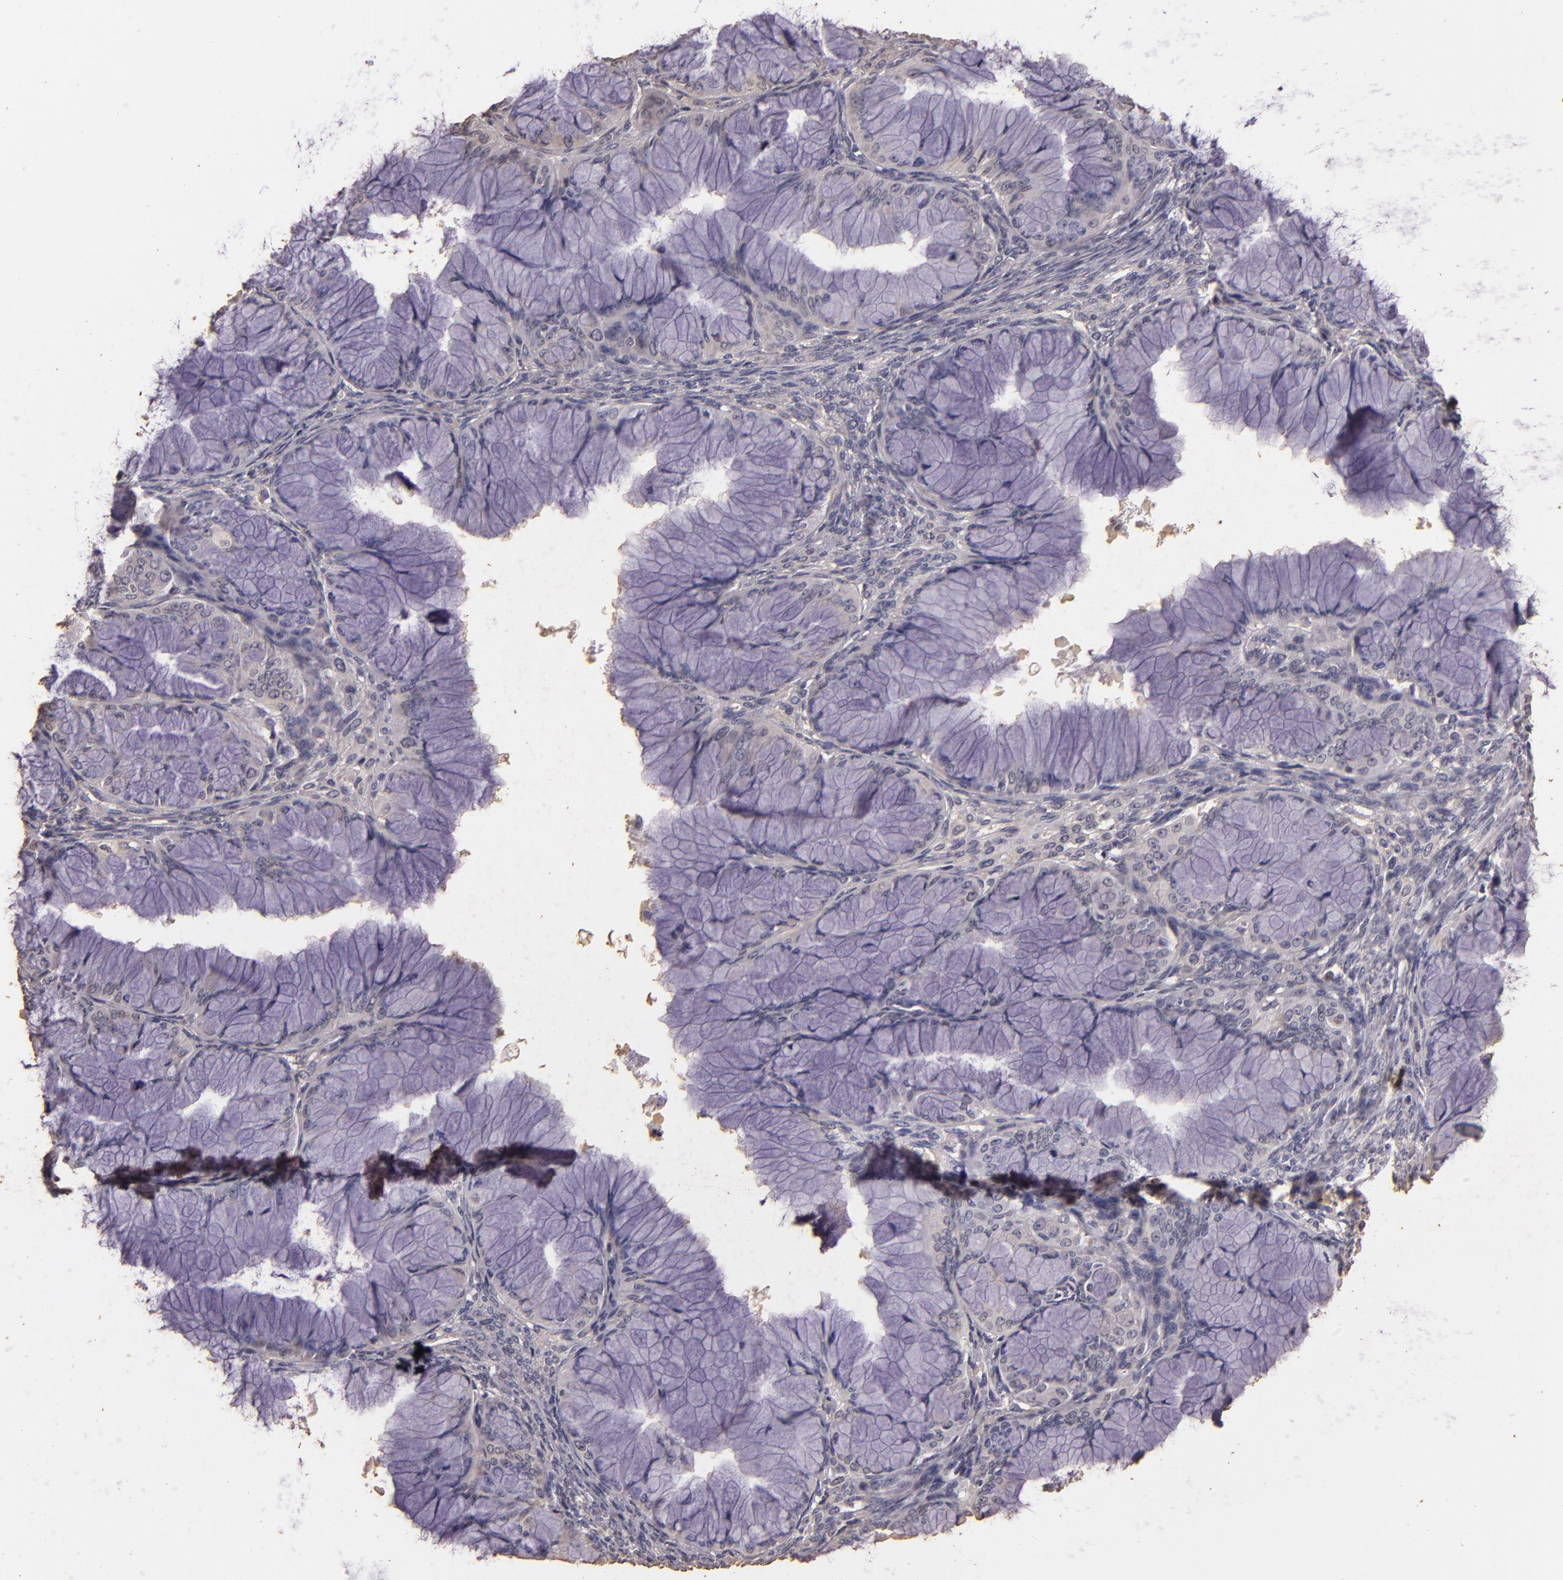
{"staining": {"intensity": "negative", "quantity": "none", "location": "none"}, "tissue": "ovarian cancer", "cell_type": "Tumor cells", "image_type": "cancer", "snomed": [{"axis": "morphology", "description": "Cystadenocarcinoma, mucinous, NOS"}, {"axis": "topography", "description": "Ovary"}], "caption": "The photomicrograph exhibits no significant positivity in tumor cells of ovarian cancer.", "gene": "BCL2L13", "patient": {"sex": "female", "age": 63}}